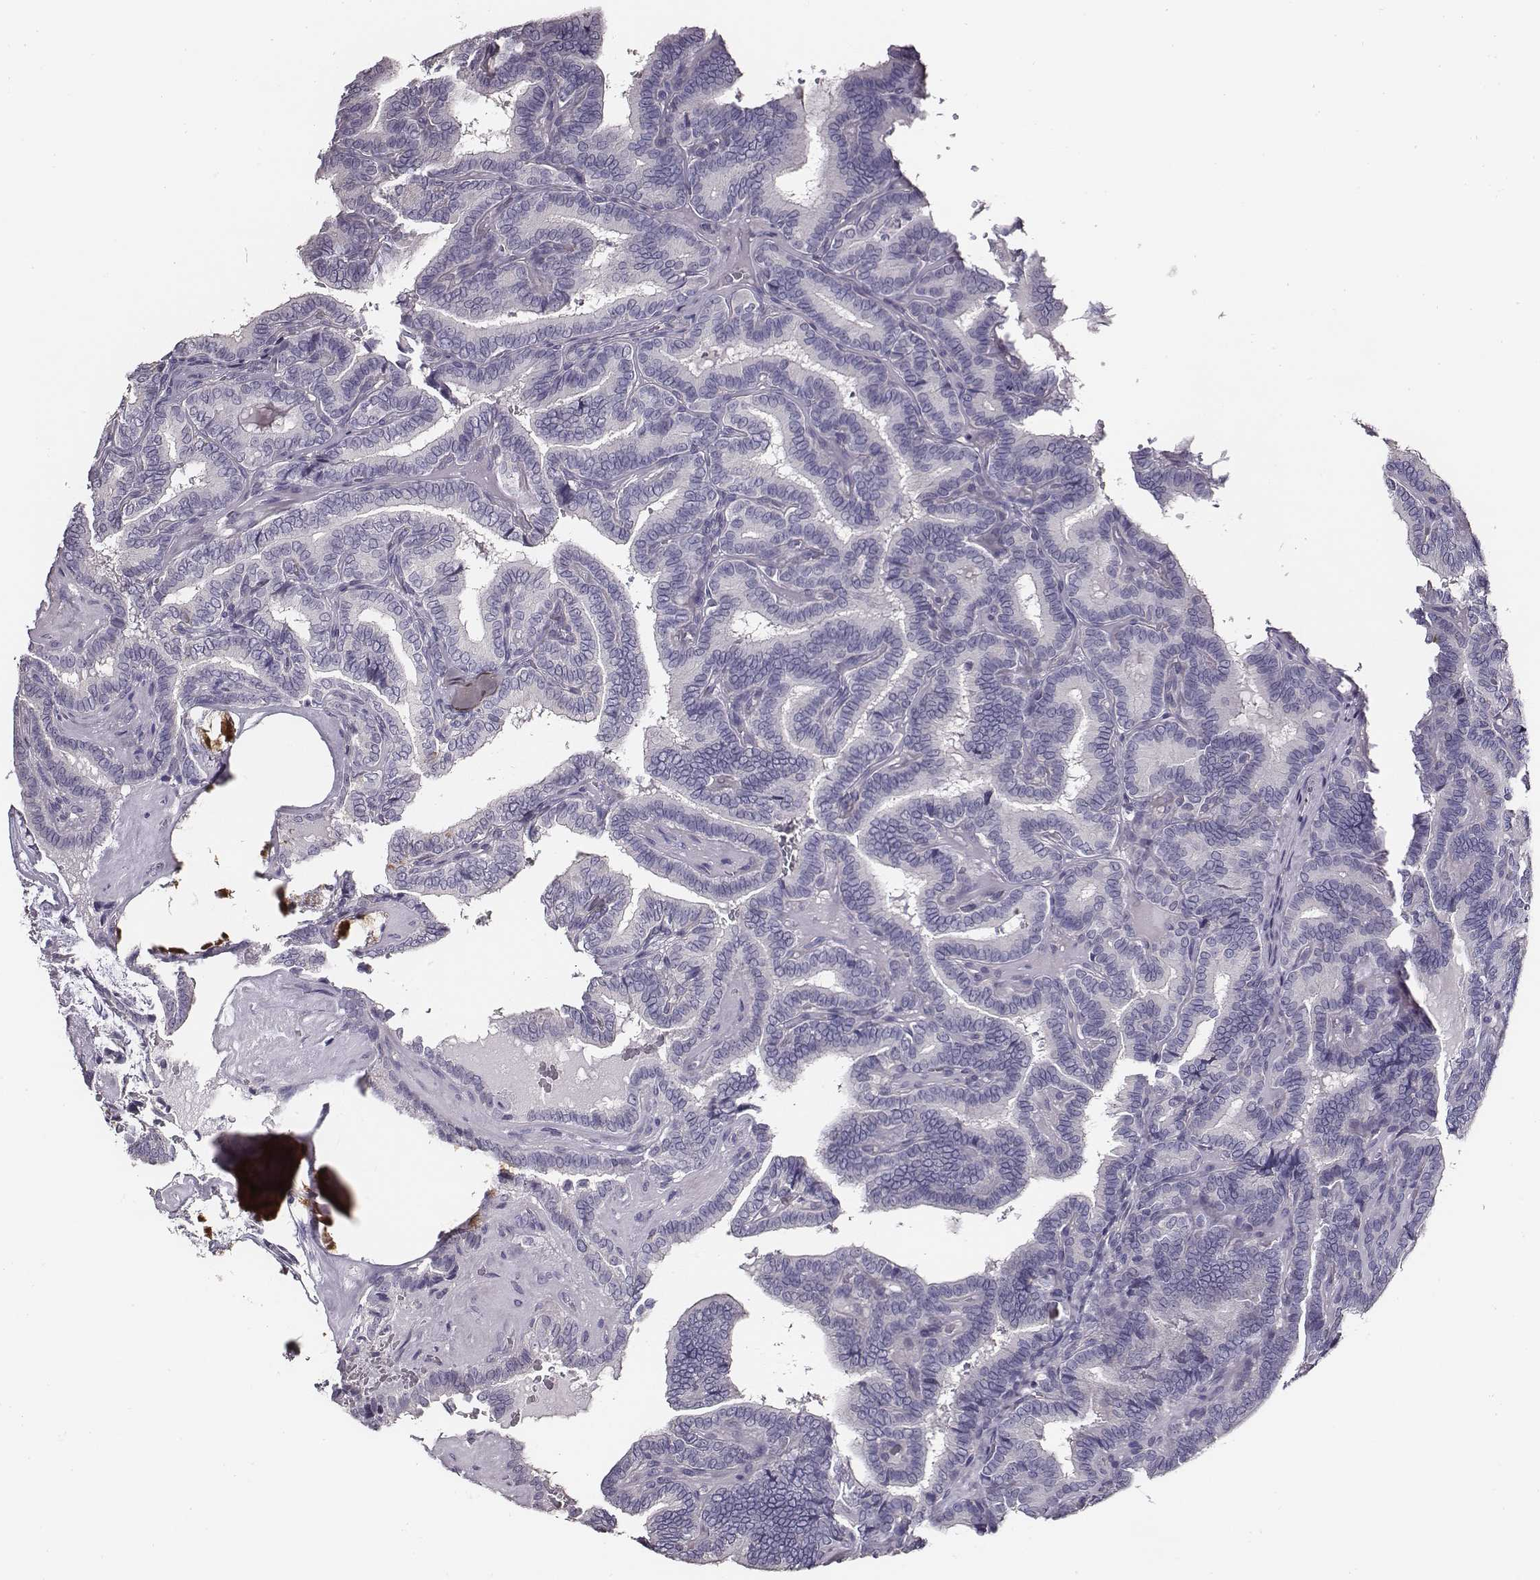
{"staining": {"intensity": "negative", "quantity": "none", "location": "none"}, "tissue": "thyroid cancer", "cell_type": "Tumor cells", "image_type": "cancer", "snomed": [{"axis": "morphology", "description": "Papillary adenocarcinoma, NOS"}, {"axis": "topography", "description": "Thyroid gland"}], "caption": "Immunohistochemistry histopathology image of neoplastic tissue: thyroid cancer stained with DAB (3,3'-diaminobenzidine) reveals no significant protein positivity in tumor cells. The staining was performed using DAB to visualize the protein expression in brown, while the nuclei were stained in blue with hematoxylin (Magnification: 20x).", "gene": "AADAT", "patient": {"sex": "female", "age": 21}}